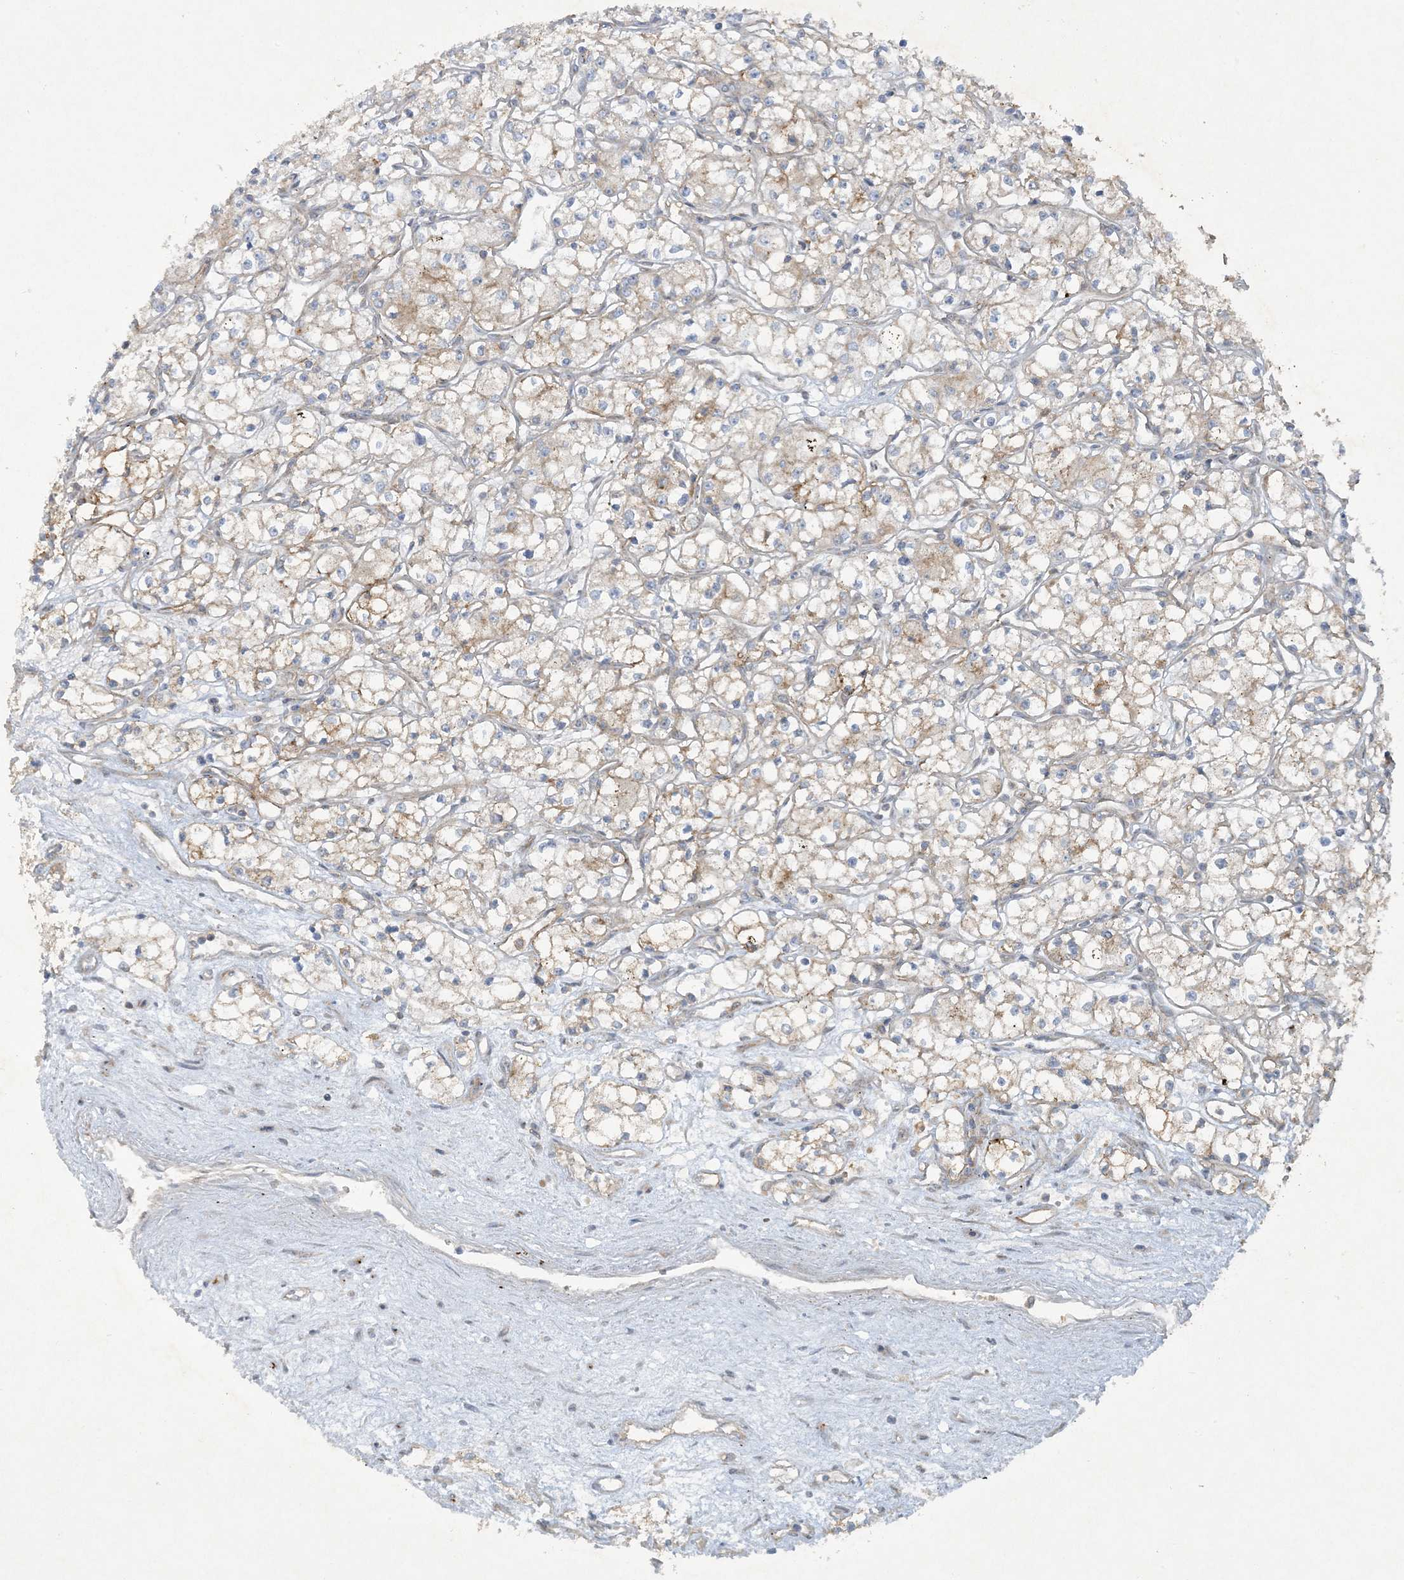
{"staining": {"intensity": "weak", "quantity": "<25%", "location": "cytoplasmic/membranous"}, "tissue": "renal cancer", "cell_type": "Tumor cells", "image_type": "cancer", "snomed": [{"axis": "morphology", "description": "Adenocarcinoma, NOS"}, {"axis": "topography", "description": "Kidney"}], "caption": "Immunohistochemical staining of human renal cancer (adenocarcinoma) exhibits no significant staining in tumor cells.", "gene": "STAM2", "patient": {"sex": "male", "age": 59}}